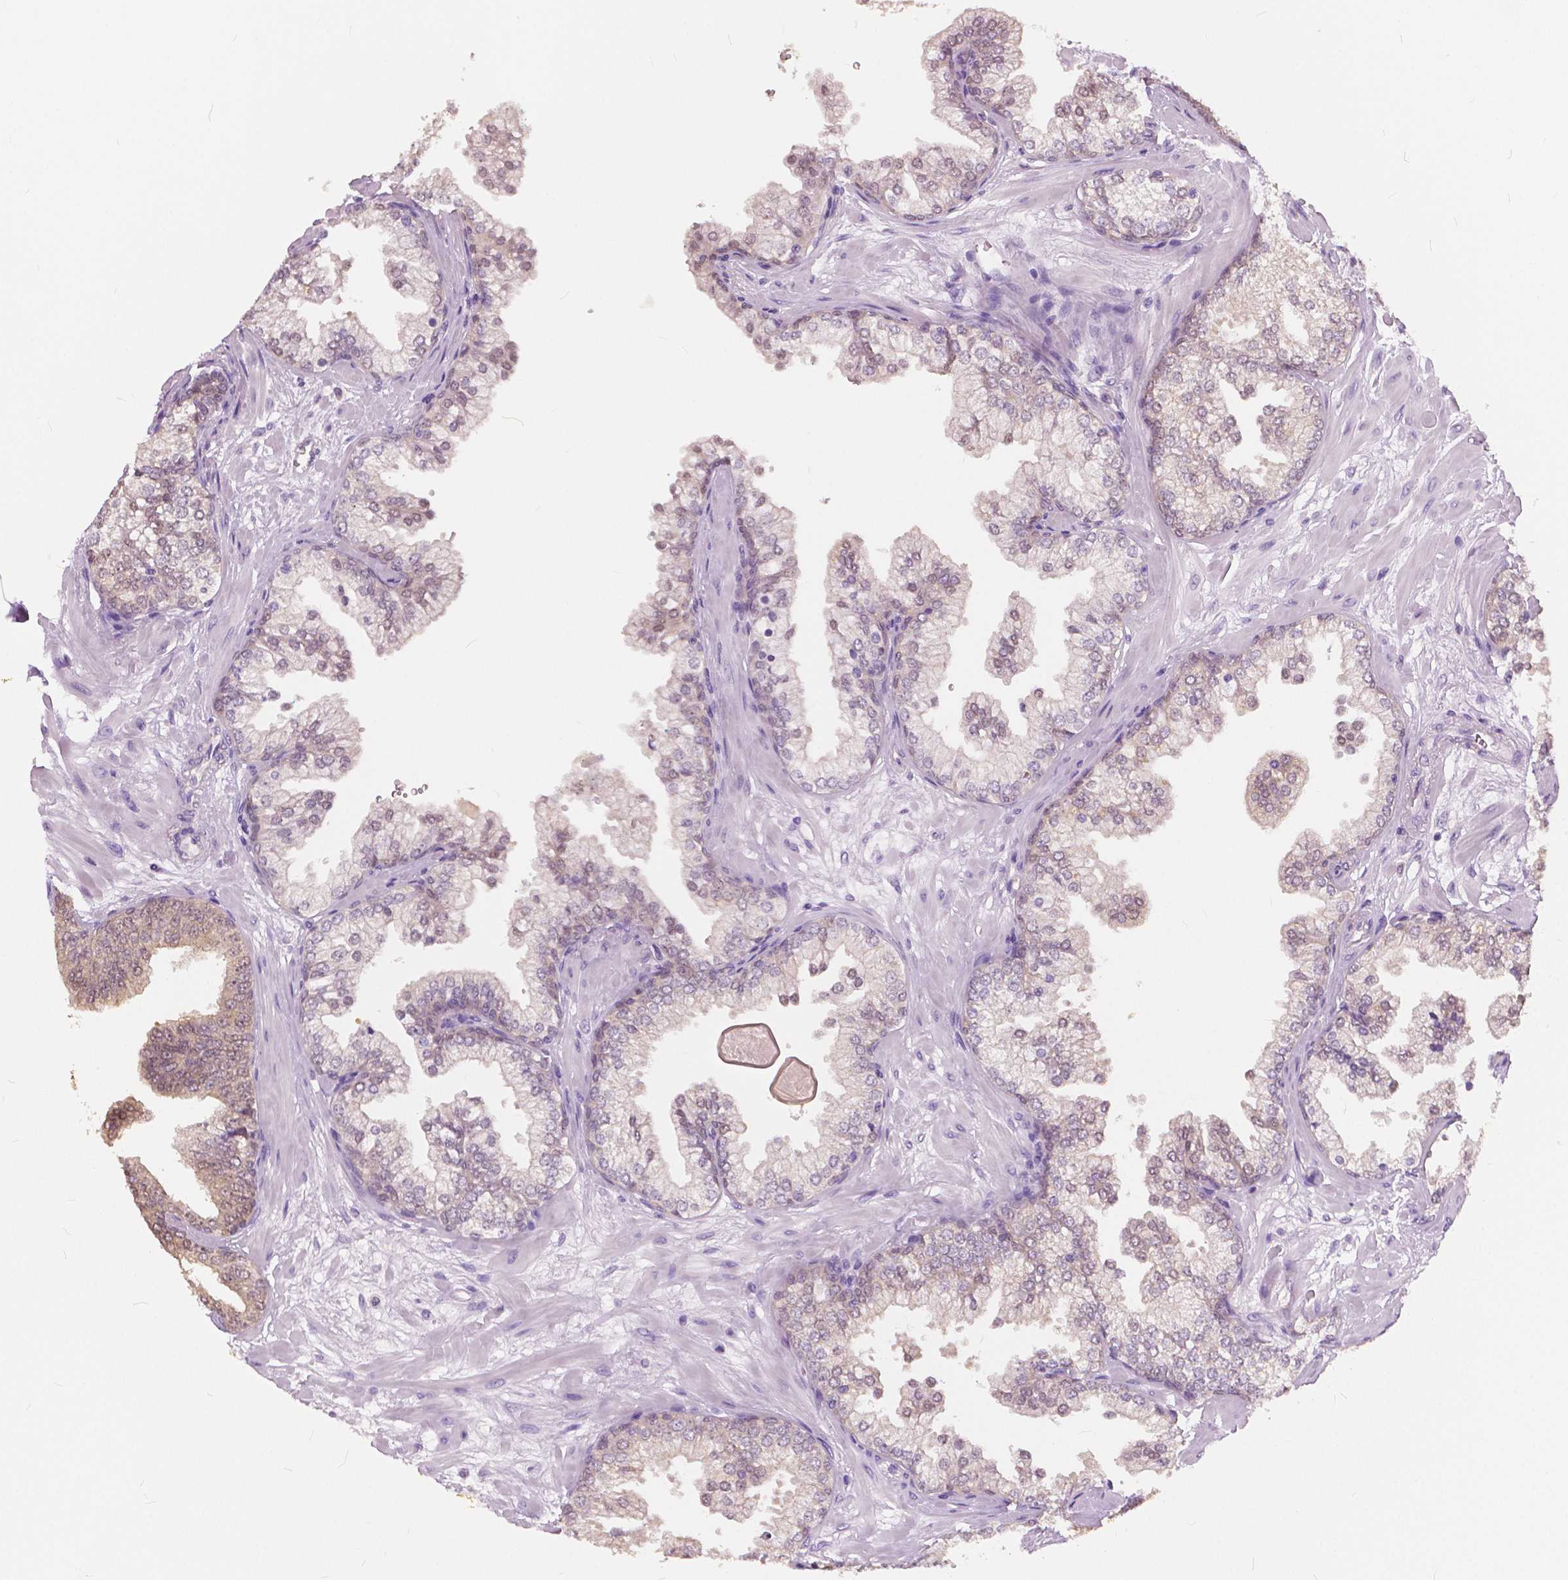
{"staining": {"intensity": "weak", "quantity": "25%-75%", "location": "cytoplasmic/membranous"}, "tissue": "prostate", "cell_type": "Glandular cells", "image_type": "normal", "snomed": [{"axis": "morphology", "description": "Normal tissue, NOS"}, {"axis": "topography", "description": "Prostate"}, {"axis": "topography", "description": "Peripheral nerve tissue"}], "caption": "Immunohistochemistry (IHC) photomicrograph of normal prostate stained for a protein (brown), which reveals low levels of weak cytoplasmic/membranous expression in approximately 25%-75% of glandular cells.", "gene": "TKFC", "patient": {"sex": "male", "age": 61}}